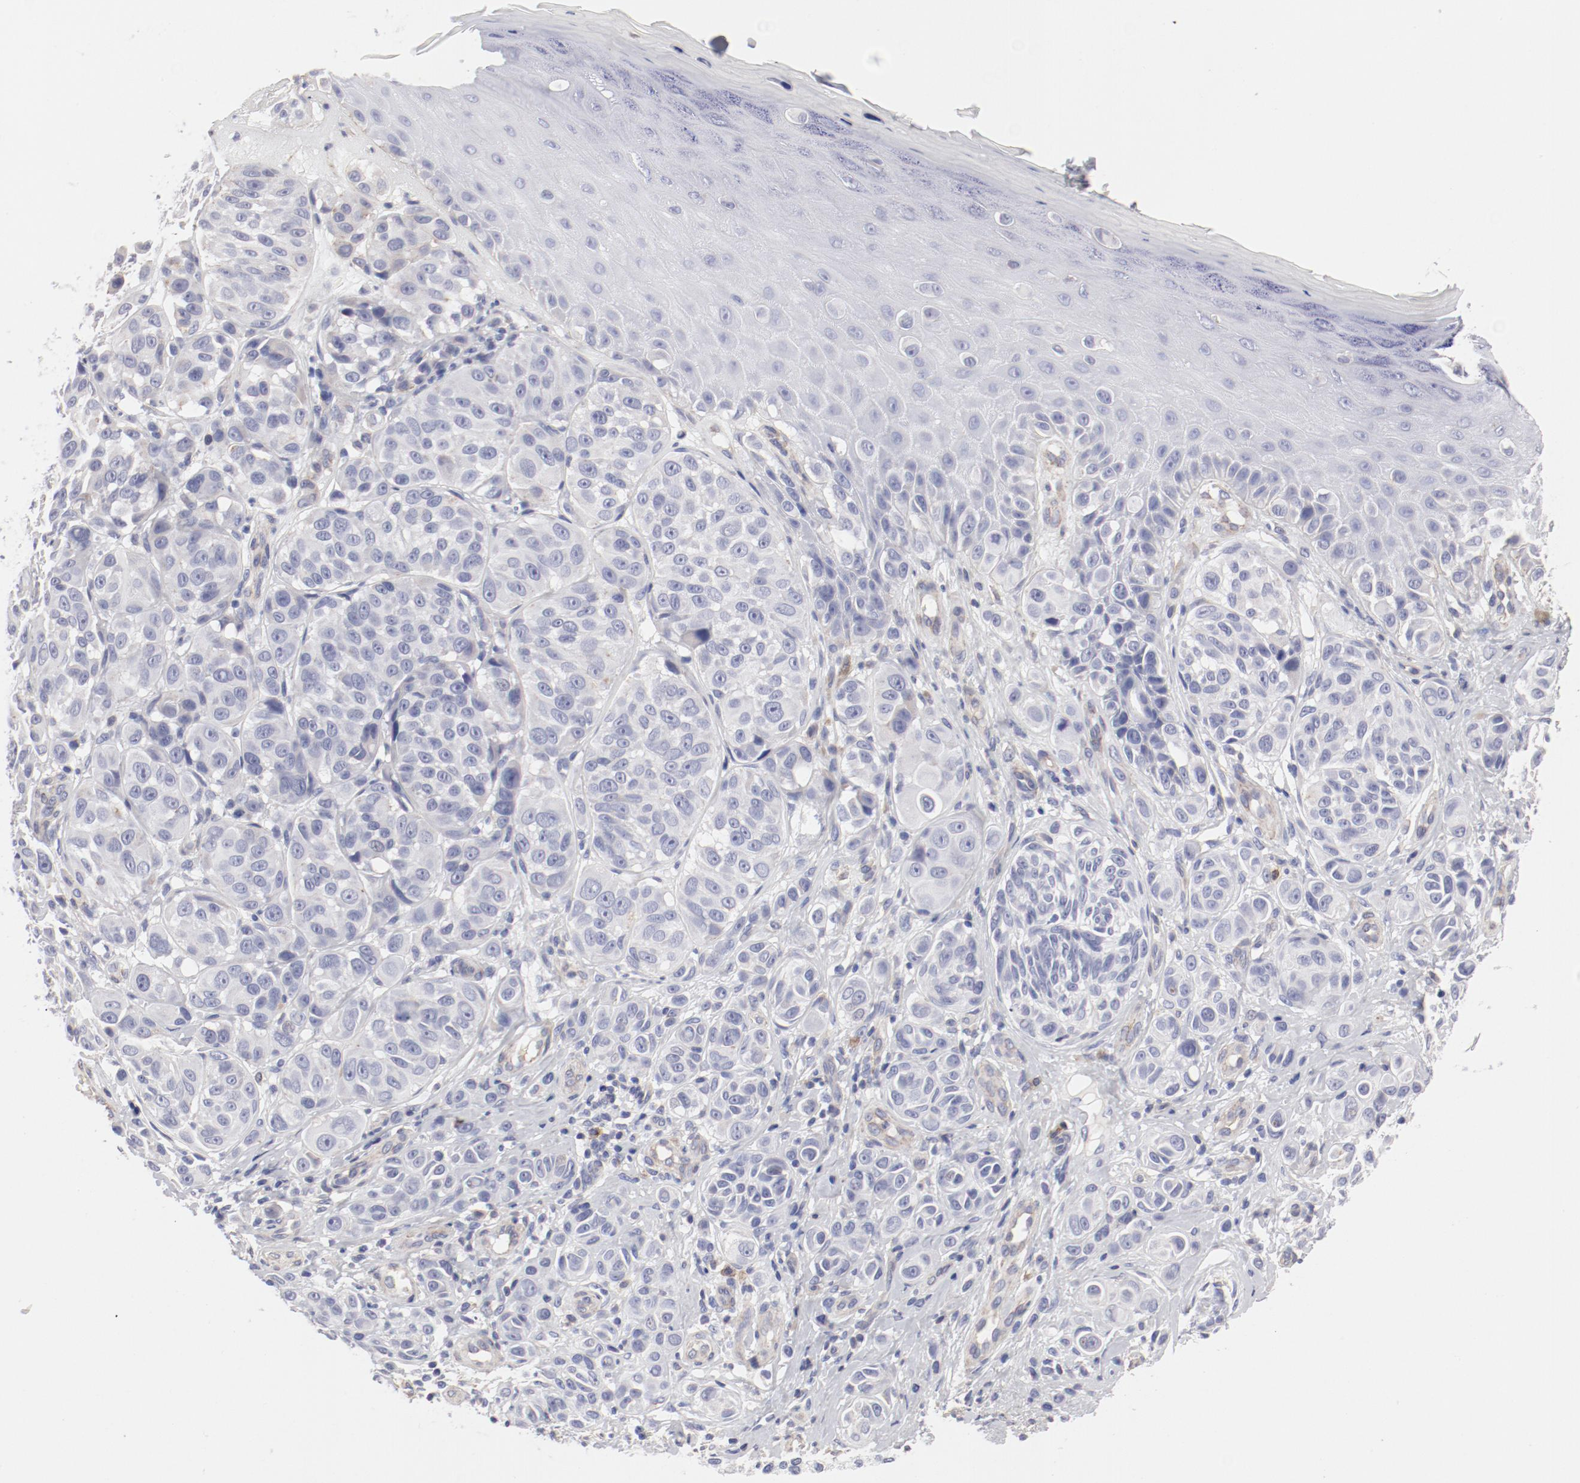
{"staining": {"intensity": "negative", "quantity": "none", "location": "none"}, "tissue": "melanoma", "cell_type": "Tumor cells", "image_type": "cancer", "snomed": [{"axis": "morphology", "description": "Malignant melanoma, NOS"}, {"axis": "topography", "description": "Skin"}], "caption": "Immunohistochemical staining of melanoma shows no significant positivity in tumor cells. (DAB IHC visualized using brightfield microscopy, high magnification).", "gene": "LAX1", "patient": {"sex": "male", "age": 57}}